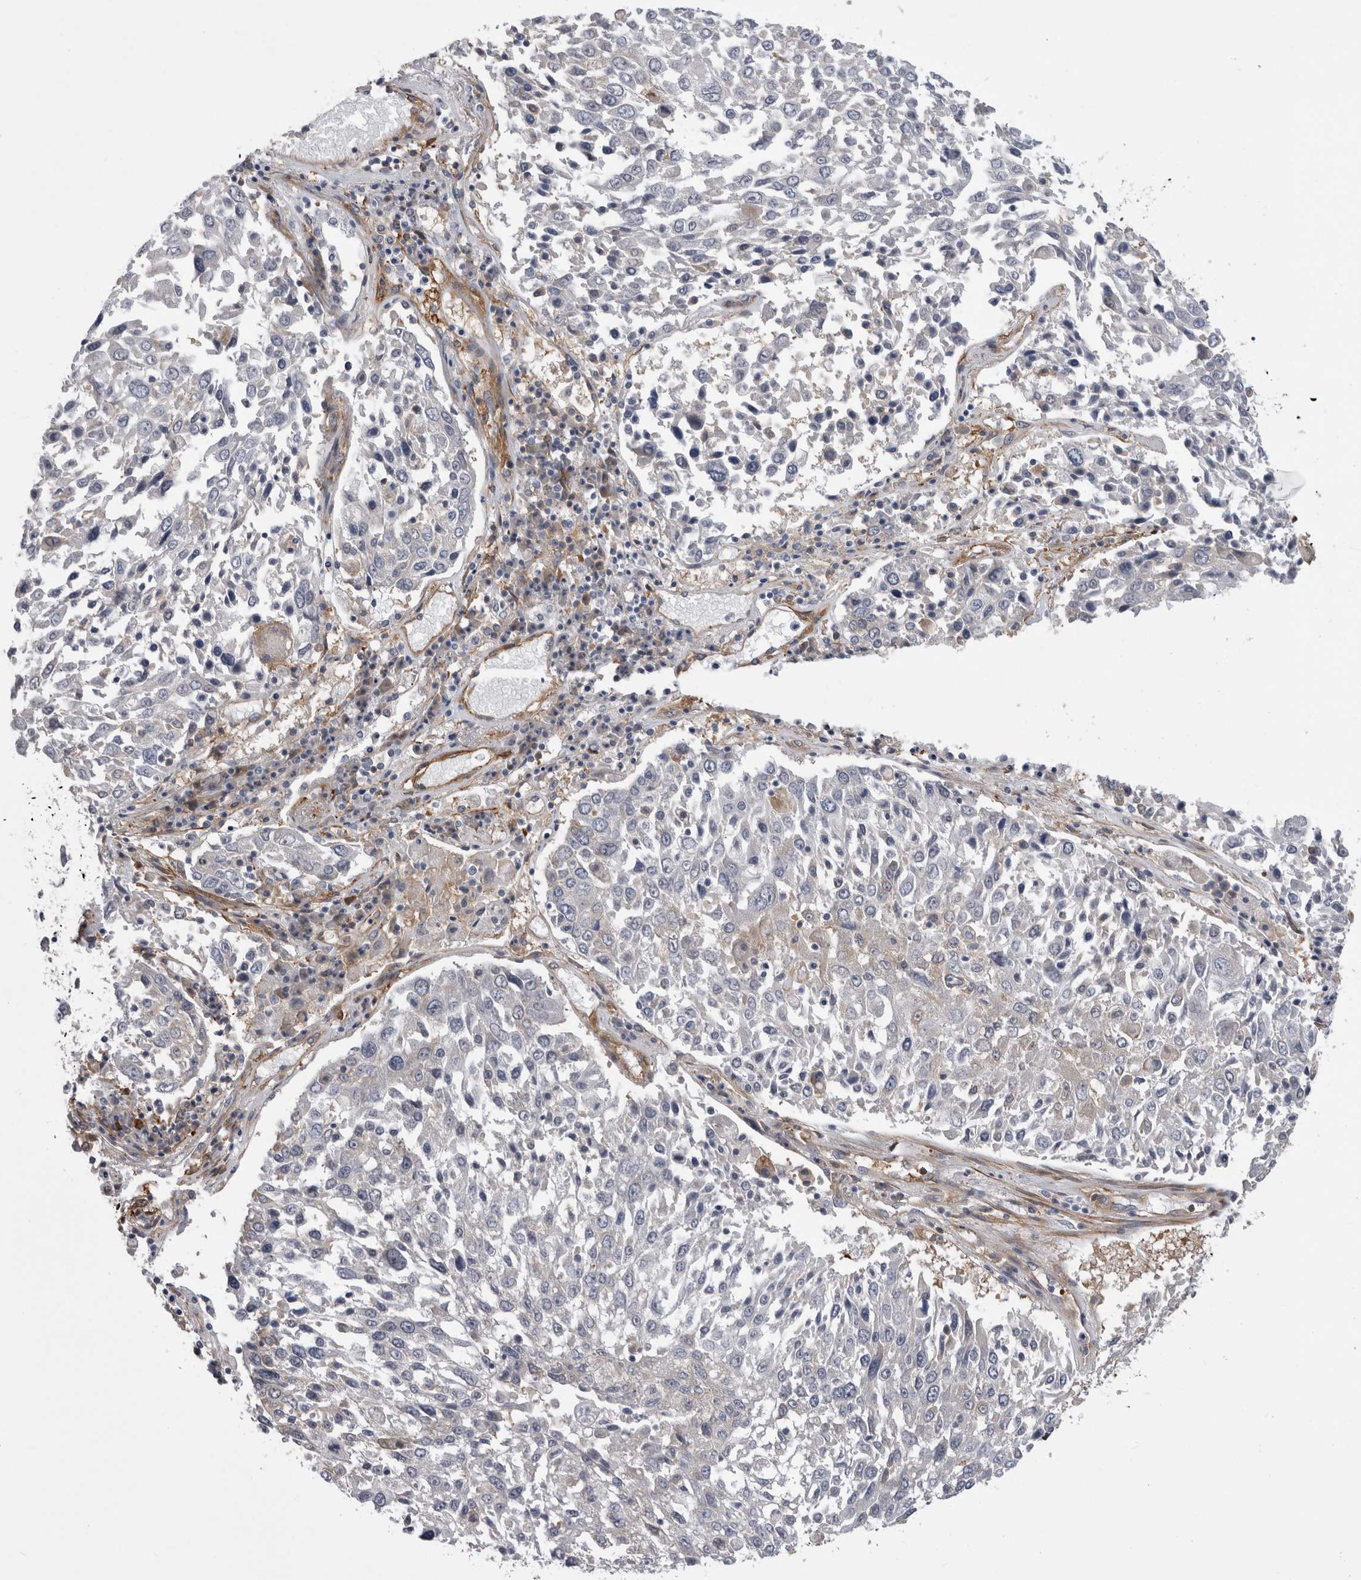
{"staining": {"intensity": "negative", "quantity": "none", "location": "none"}, "tissue": "lung cancer", "cell_type": "Tumor cells", "image_type": "cancer", "snomed": [{"axis": "morphology", "description": "Squamous cell carcinoma, NOS"}, {"axis": "topography", "description": "Lung"}], "caption": "Lung squamous cell carcinoma was stained to show a protein in brown. There is no significant staining in tumor cells. The staining is performed using DAB brown chromogen with nuclei counter-stained in using hematoxylin.", "gene": "EPRS1", "patient": {"sex": "male", "age": 65}}